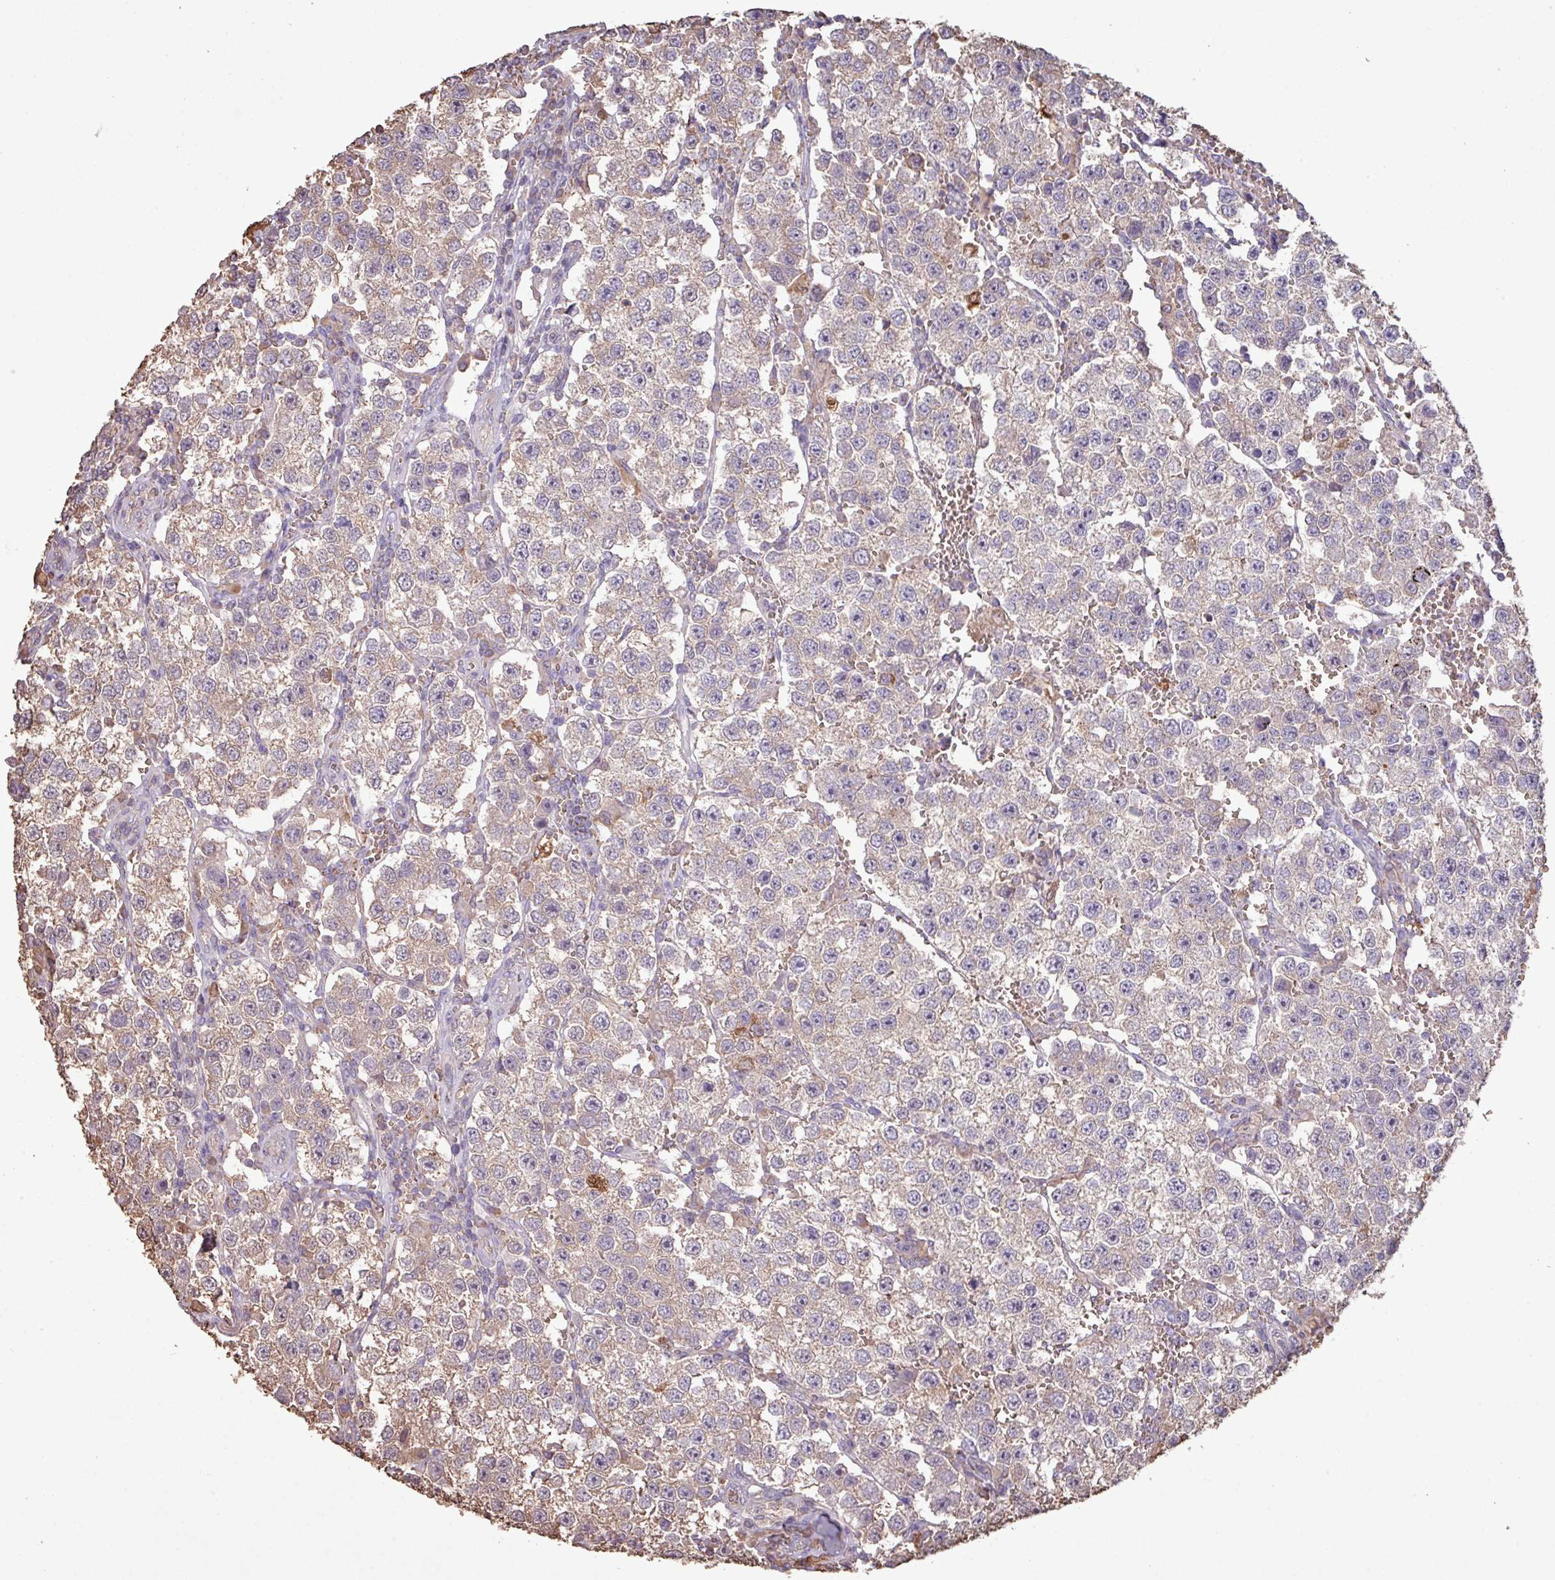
{"staining": {"intensity": "weak", "quantity": "25%-75%", "location": "cytoplasmic/membranous"}, "tissue": "testis cancer", "cell_type": "Tumor cells", "image_type": "cancer", "snomed": [{"axis": "morphology", "description": "Seminoma, NOS"}, {"axis": "topography", "description": "Testis"}], "caption": "Weak cytoplasmic/membranous expression for a protein is appreciated in about 25%-75% of tumor cells of testis cancer (seminoma) using immunohistochemistry.", "gene": "CAMK2B", "patient": {"sex": "male", "age": 37}}